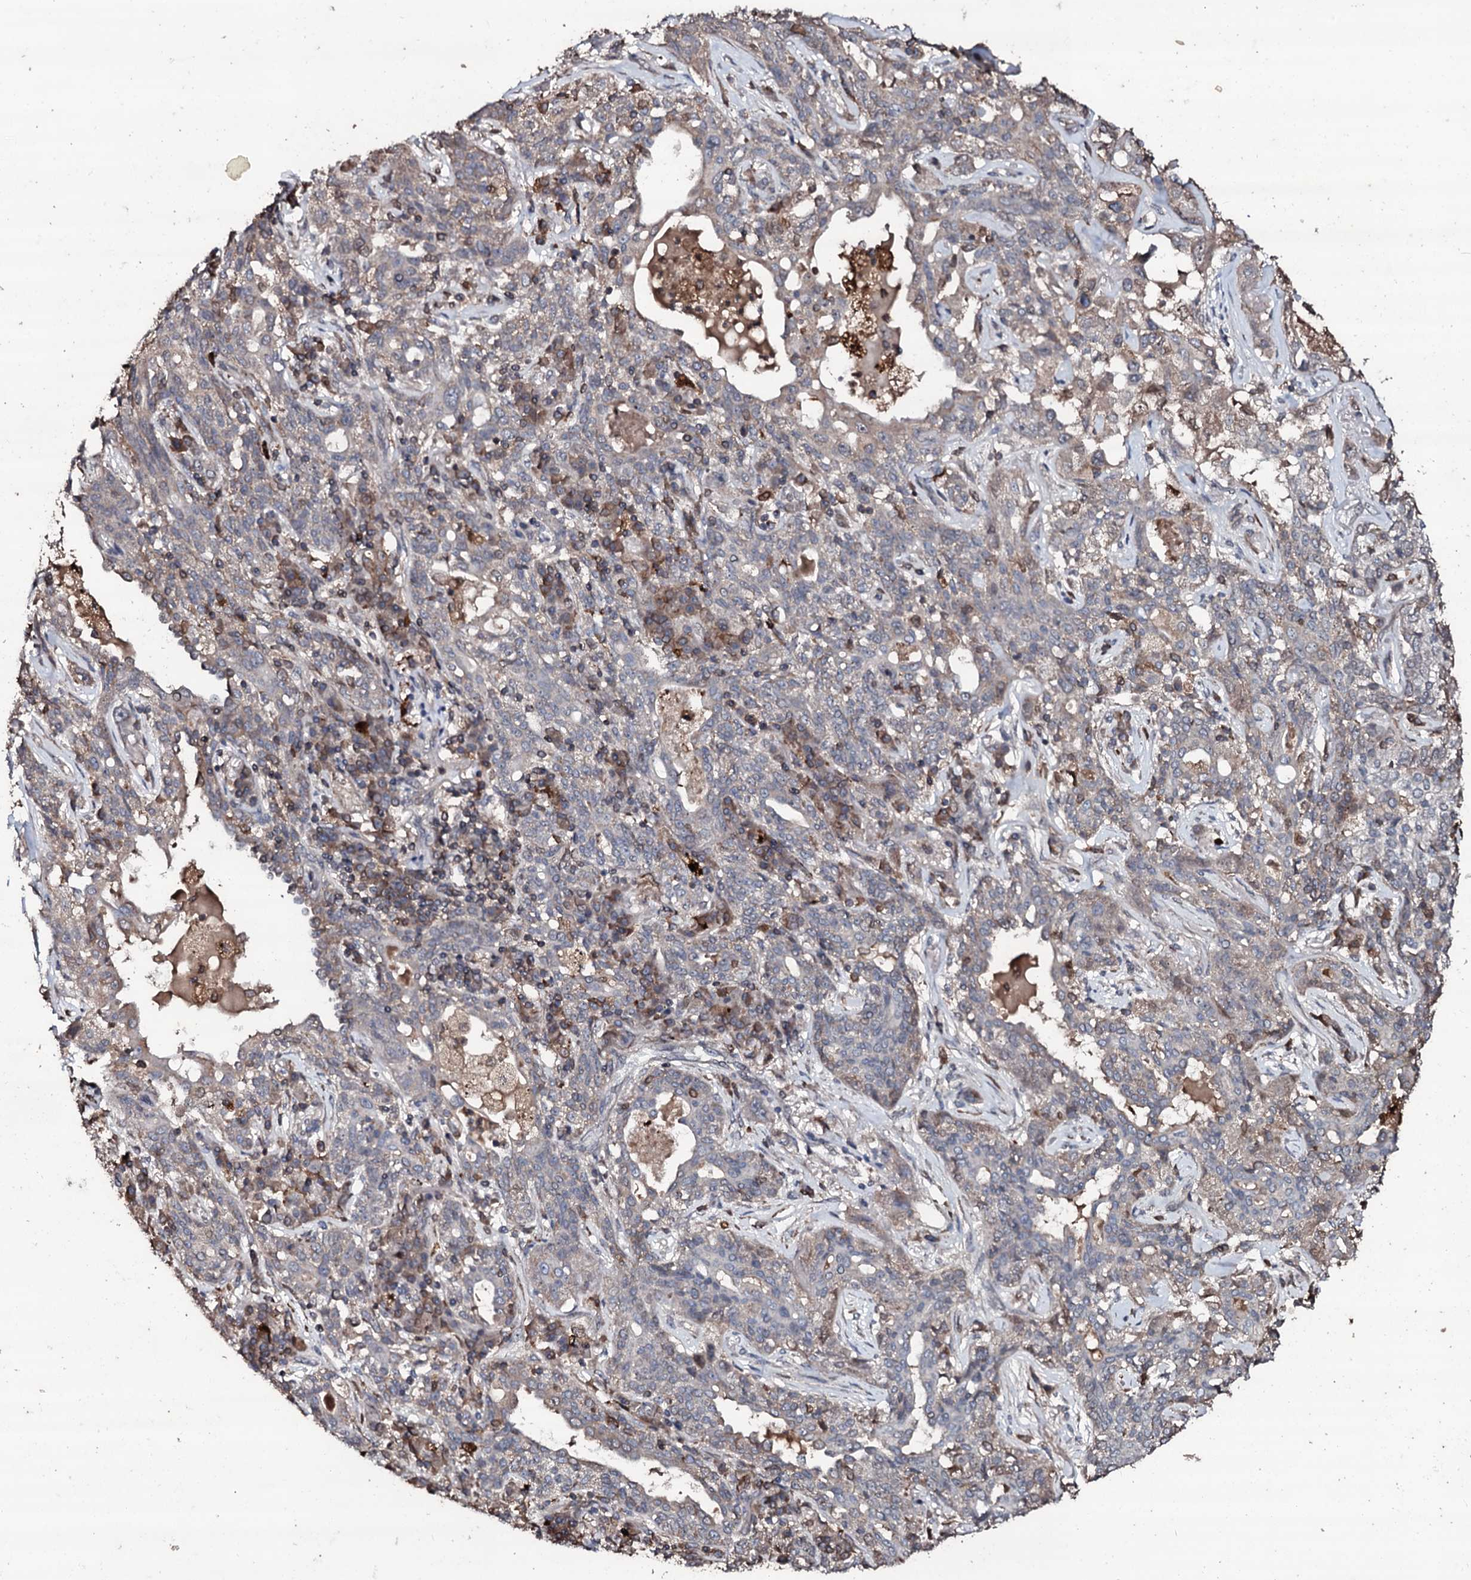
{"staining": {"intensity": "weak", "quantity": "25%-75%", "location": "cytoplasmic/membranous"}, "tissue": "lung cancer", "cell_type": "Tumor cells", "image_type": "cancer", "snomed": [{"axis": "morphology", "description": "Squamous cell carcinoma, NOS"}, {"axis": "topography", "description": "Lung"}], "caption": "Immunohistochemical staining of human lung squamous cell carcinoma displays low levels of weak cytoplasmic/membranous staining in about 25%-75% of tumor cells.", "gene": "SDHAF2", "patient": {"sex": "female", "age": 70}}